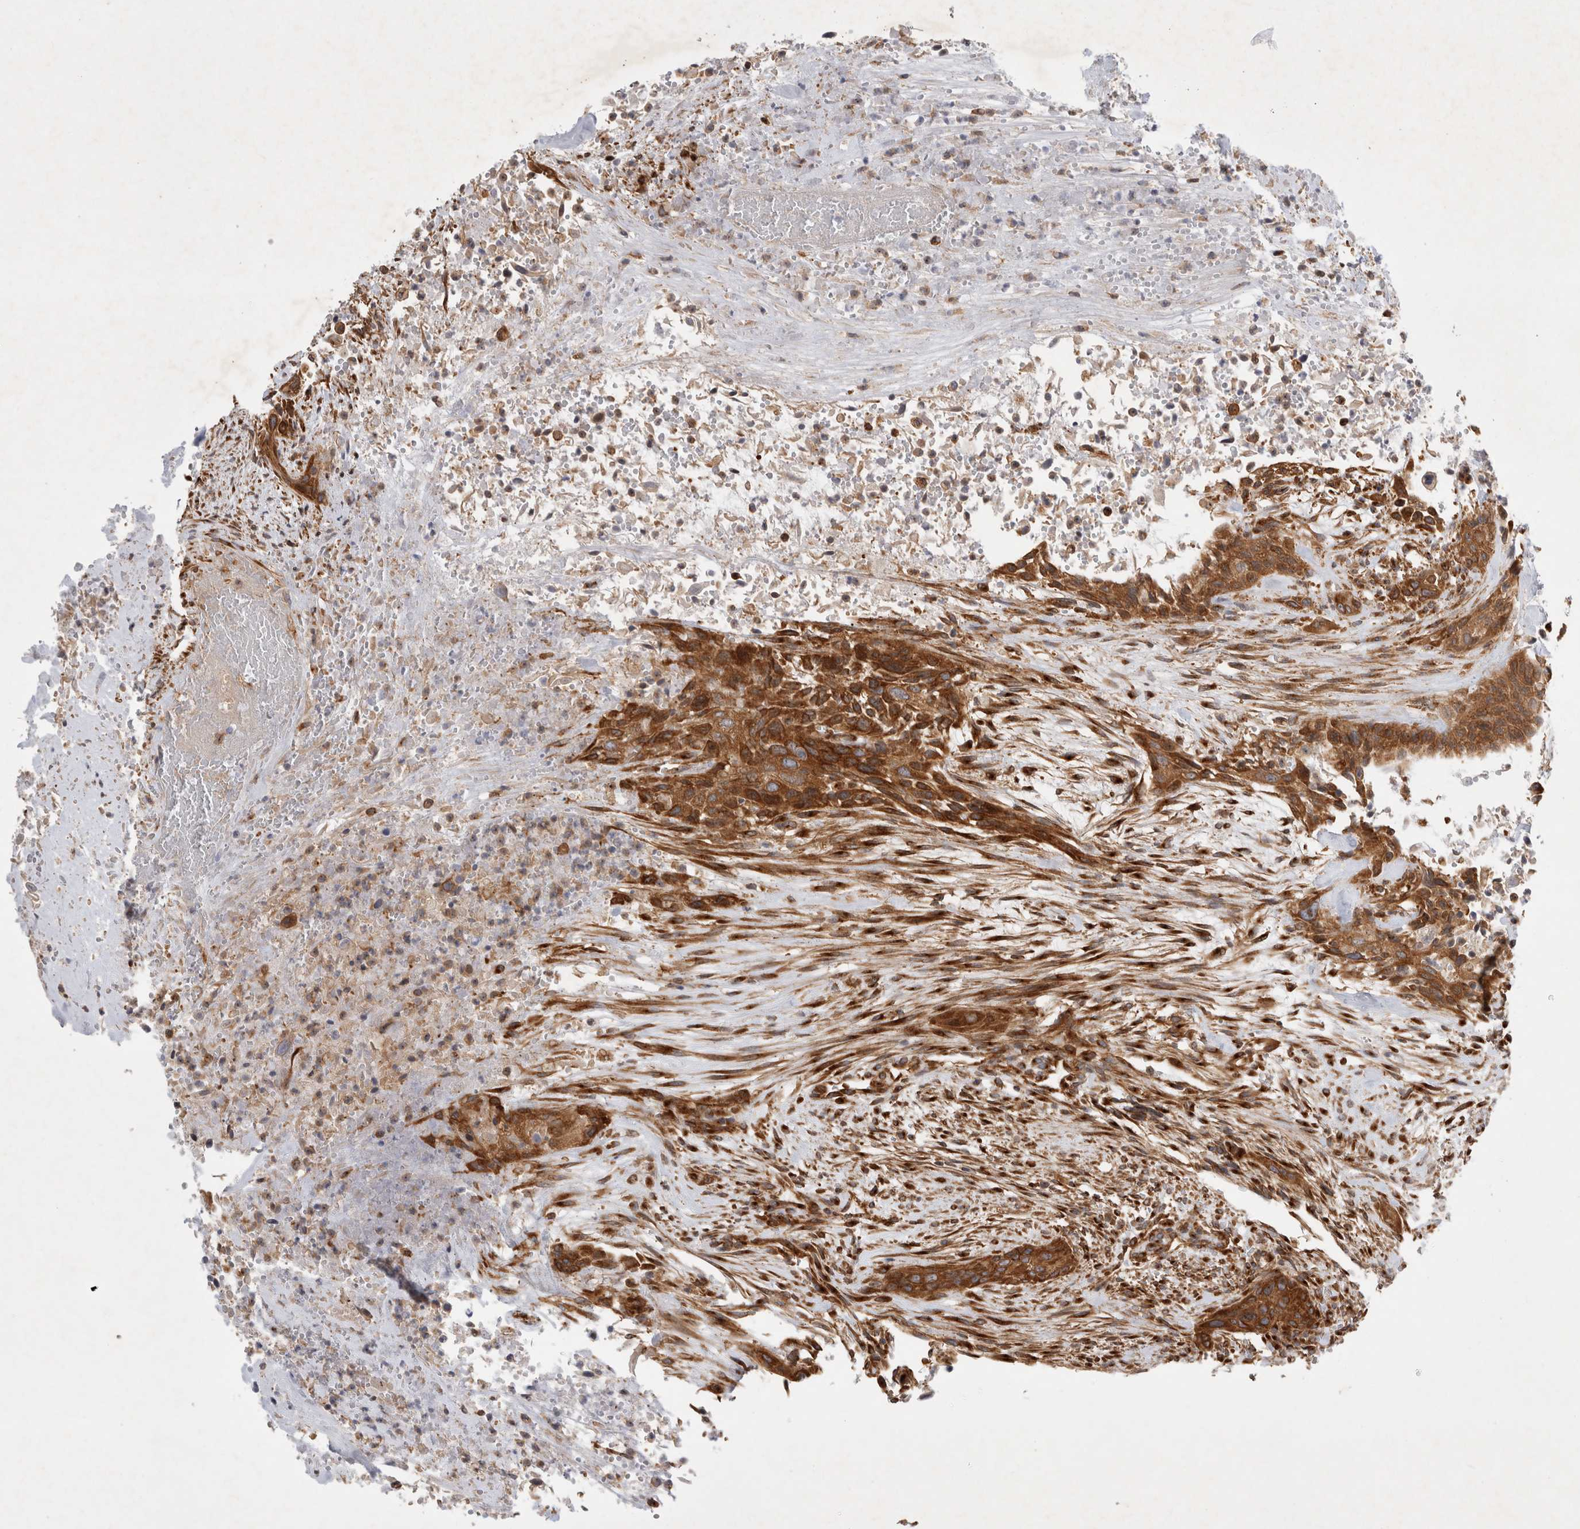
{"staining": {"intensity": "strong", "quantity": ">75%", "location": "cytoplasmic/membranous"}, "tissue": "urothelial cancer", "cell_type": "Tumor cells", "image_type": "cancer", "snomed": [{"axis": "morphology", "description": "Urothelial carcinoma, High grade"}, {"axis": "topography", "description": "Urinary bladder"}], "caption": "DAB (3,3'-diaminobenzidine) immunohistochemical staining of human urothelial carcinoma (high-grade) shows strong cytoplasmic/membranous protein positivity in approximately >75% of tumor cells. Immunohistochemistry stains the protein of interest in brown and the nuclei are stained blue.", "gene": "GPR150", "patient": {"sex": "male", "age": 35}}